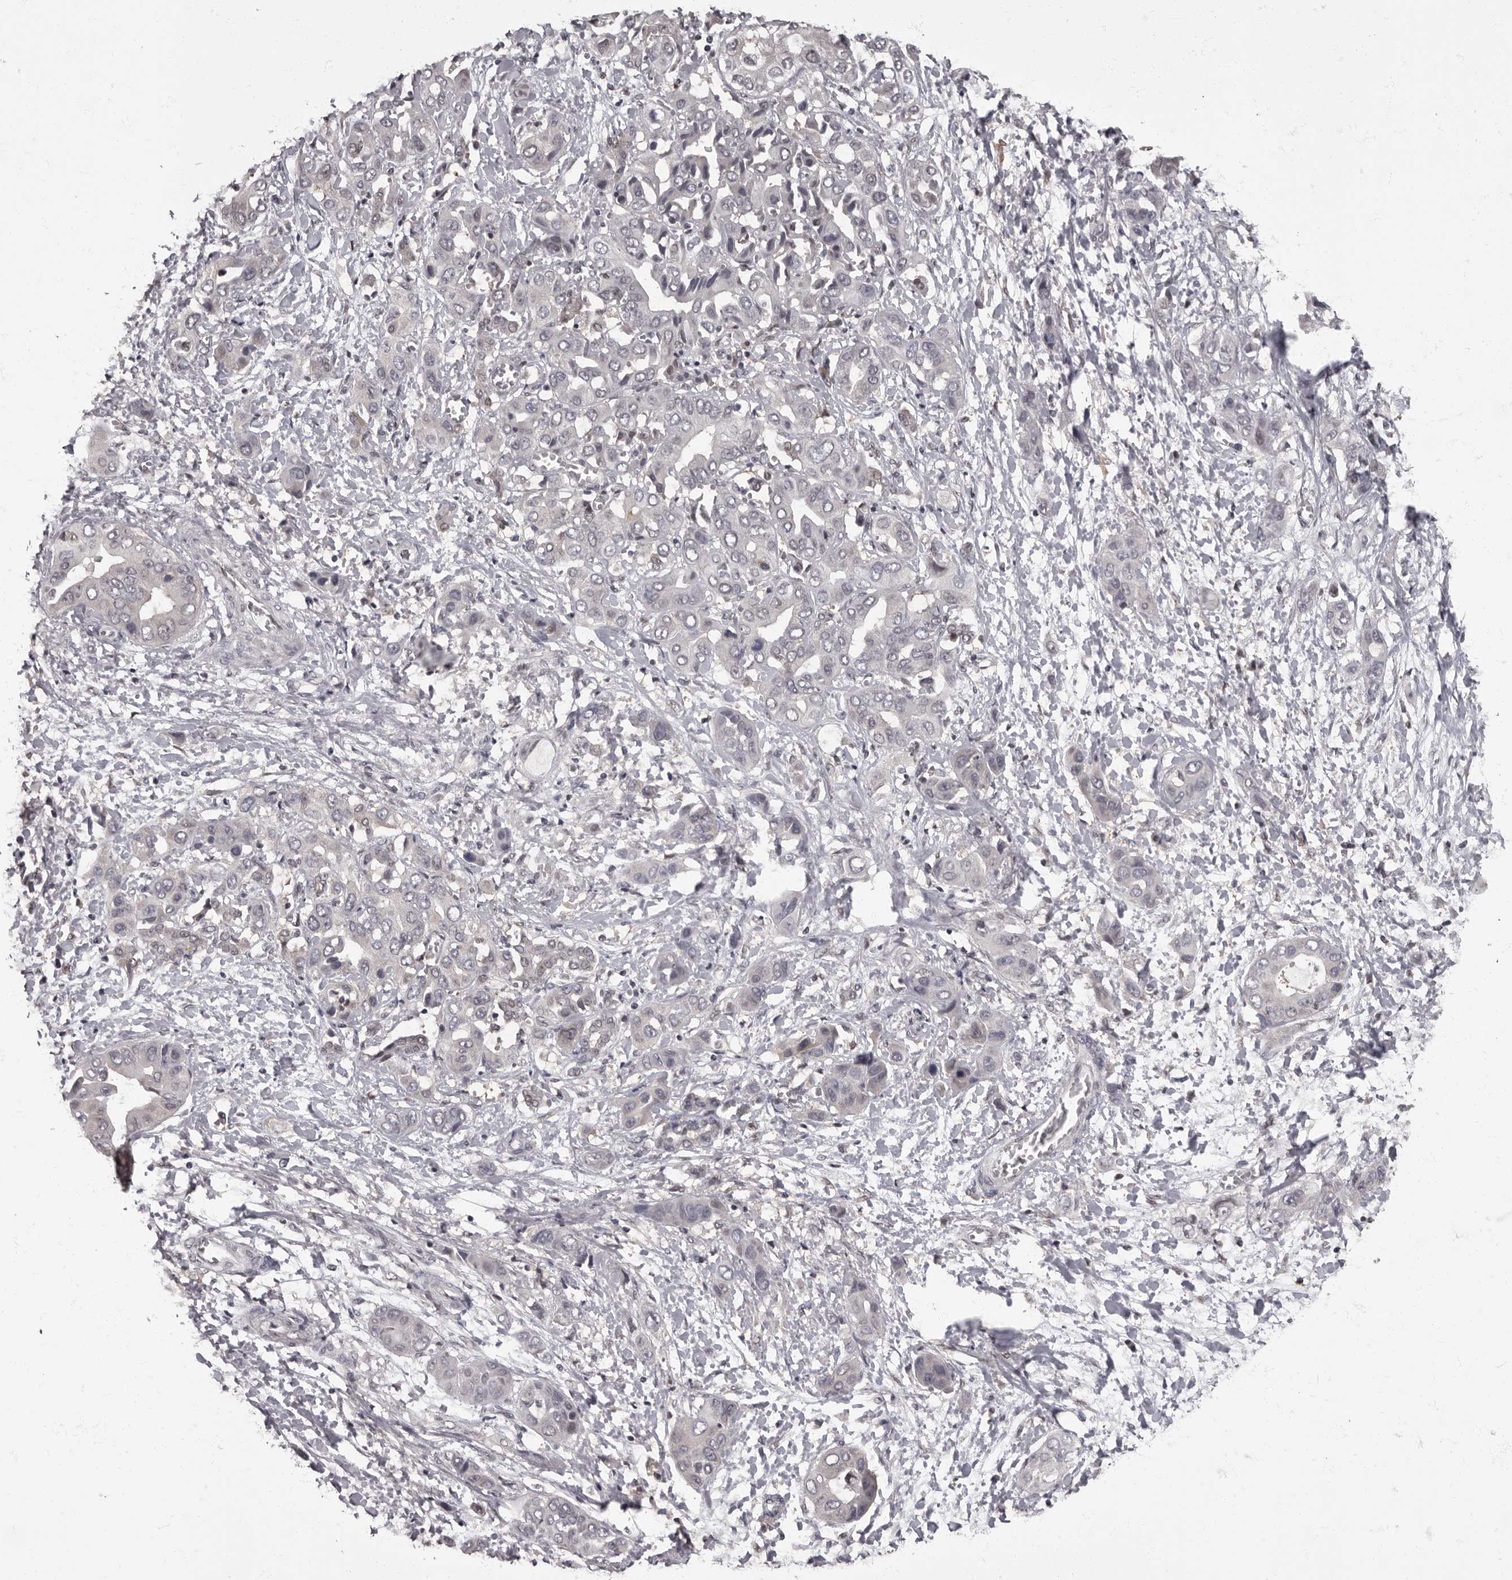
{"staining": {"intensity": "negative", "quantity": "none", "location": "none"}, "tissue": "liver cancer", "cell_type": "Tumor cells", "image_type": "cancer", "snomed": [{"axis": "morphology", "description": "Cholangiocarcinoma"}, {"axis": "topography", "description": "Liver"}], "caption": "DAB (3,3'-diaminobenzidine) immunohistochemical staining of human liver cancer (cholangiocarcinoma) exhibits no significant staining in tumor cells.", "gene": "C1orf50", "patient": {"sex": "female", "age": 52}}